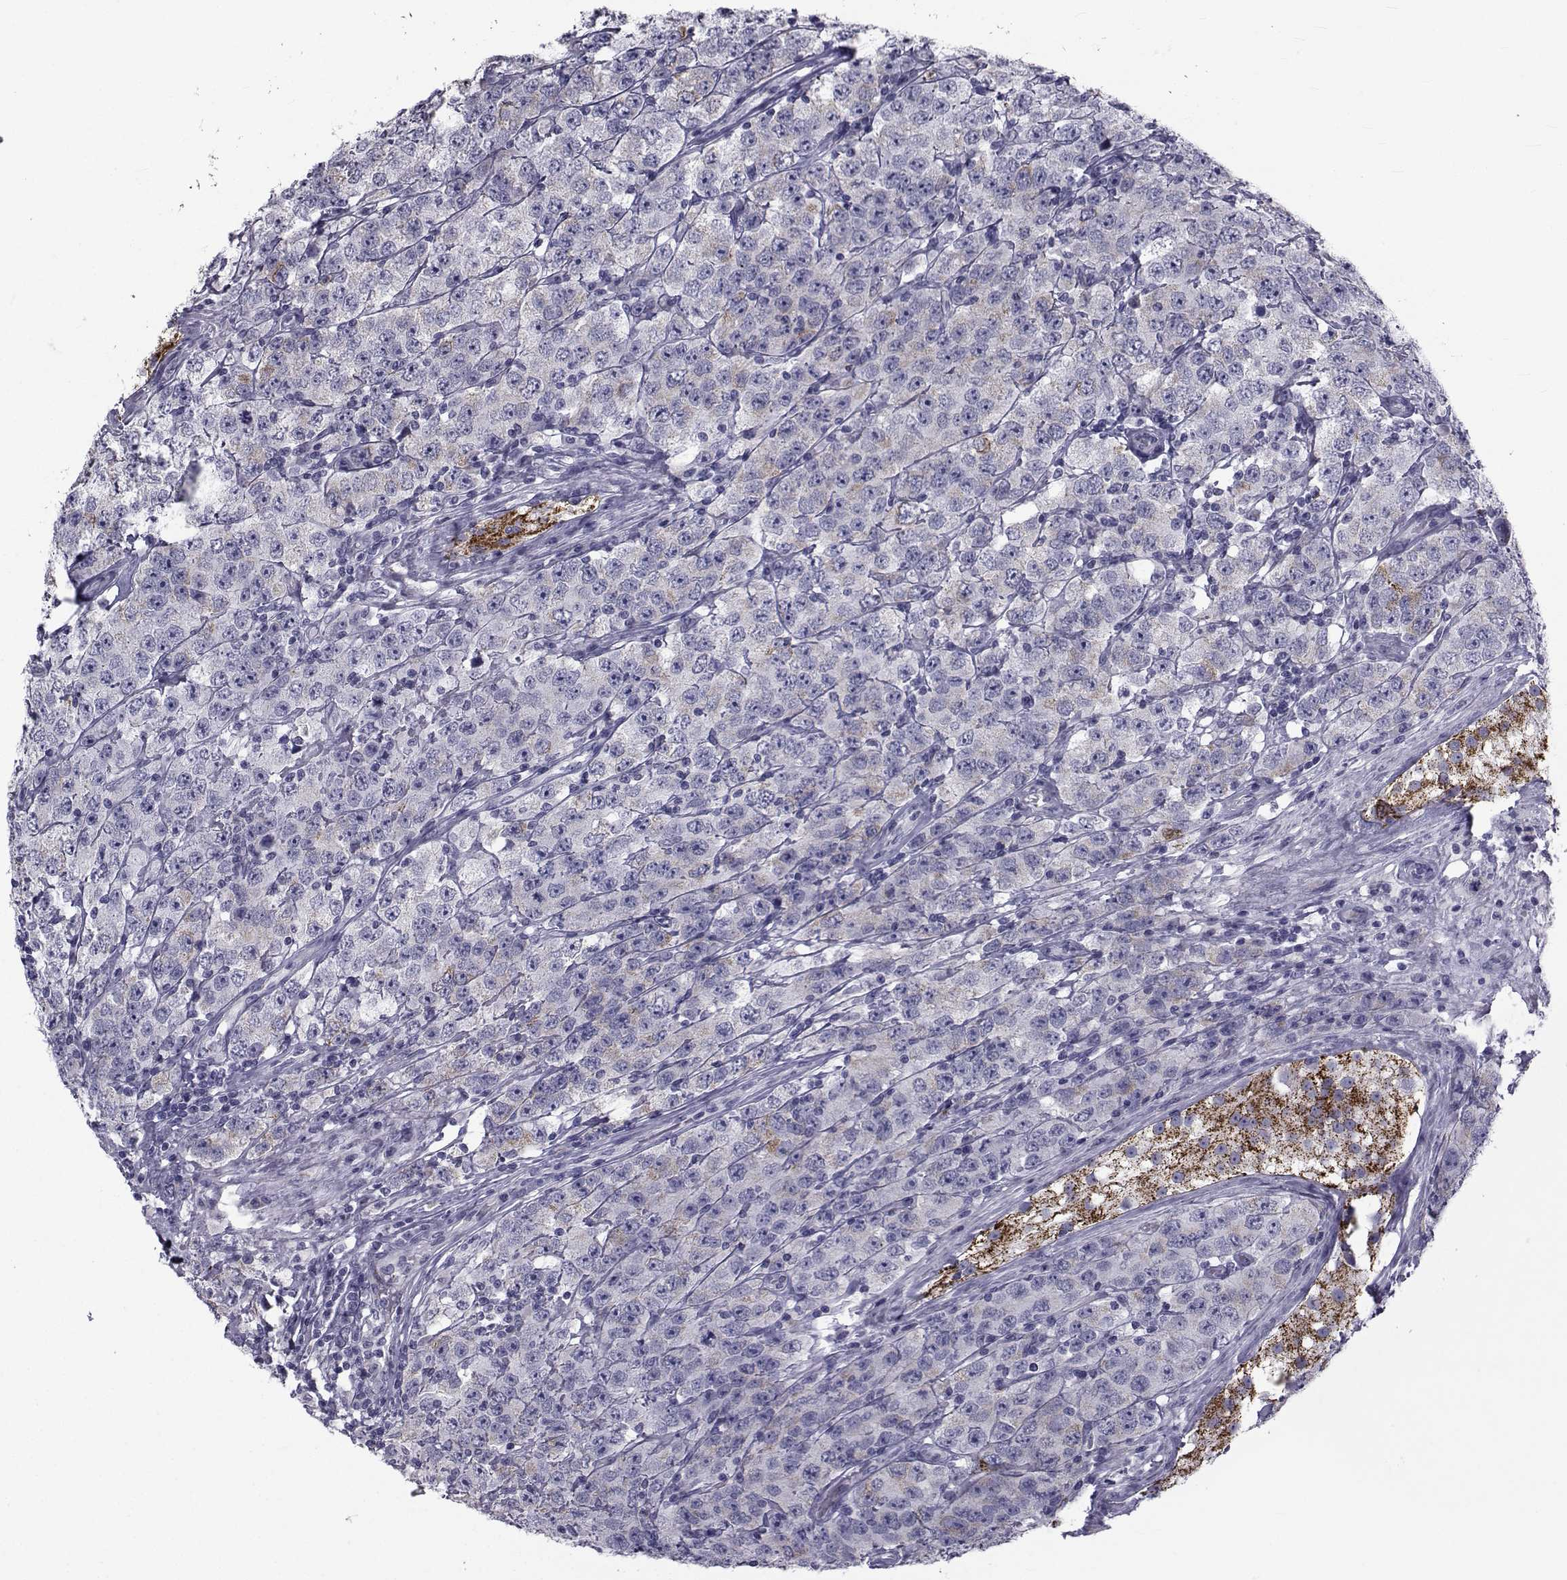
{"staining": {"intensity": "negative", "quantity": "none", "location": "none"}, "tissue": "testis cancer", "cell_type": "Tumor cells", "image_type": "cancer", "snomed": [{"axis": "morphology", "description": "Seminoma, NOS"}, {"axis": "topography", "description": "Testis"}], "caption": "Immunohistochemistry (IHC) histopathology image of testis seminoma stained for a protein (brown), which reveals no staining in tumor cells. (DAB IHC visualized using brightfield microscopy, high magnification).", "gene": "FDXR", "patient": {"sex": "male", "age": 52}}